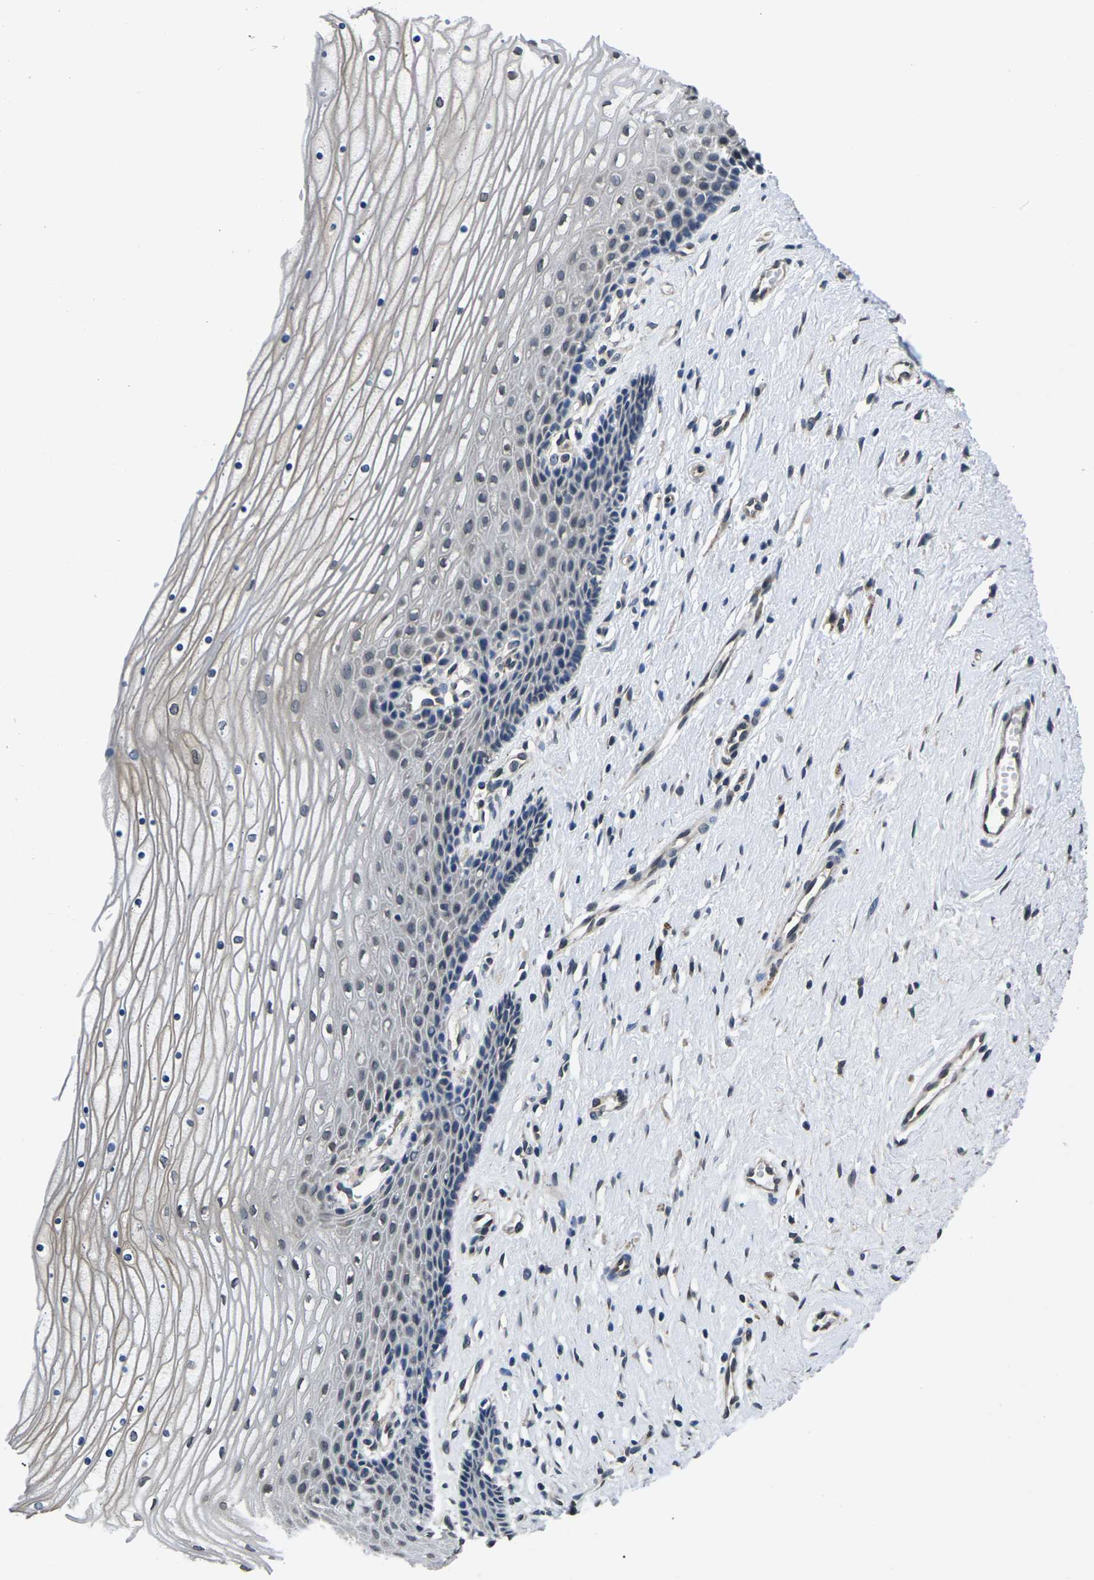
{"staining": {"intensity": "moderate", "quantity": "<25%", "location": "cytoplasmic/membranous"}, "tissue": "cervix", "cell_type": "Glandular cells", "image_type": "normal", "snomed": [{"axis": "morphology", "description": "Normal tissue, NOS"}, {"axis": "topography", "description": "Cervix"}], "caption": "Immunohistochemical staining of benign human cervix shows moderate cytoplasmic/membranous protein expression in approximately <25% of glandular cells.", "gene": "SNX10", "patient": {"sex": "female", "age": 39}}